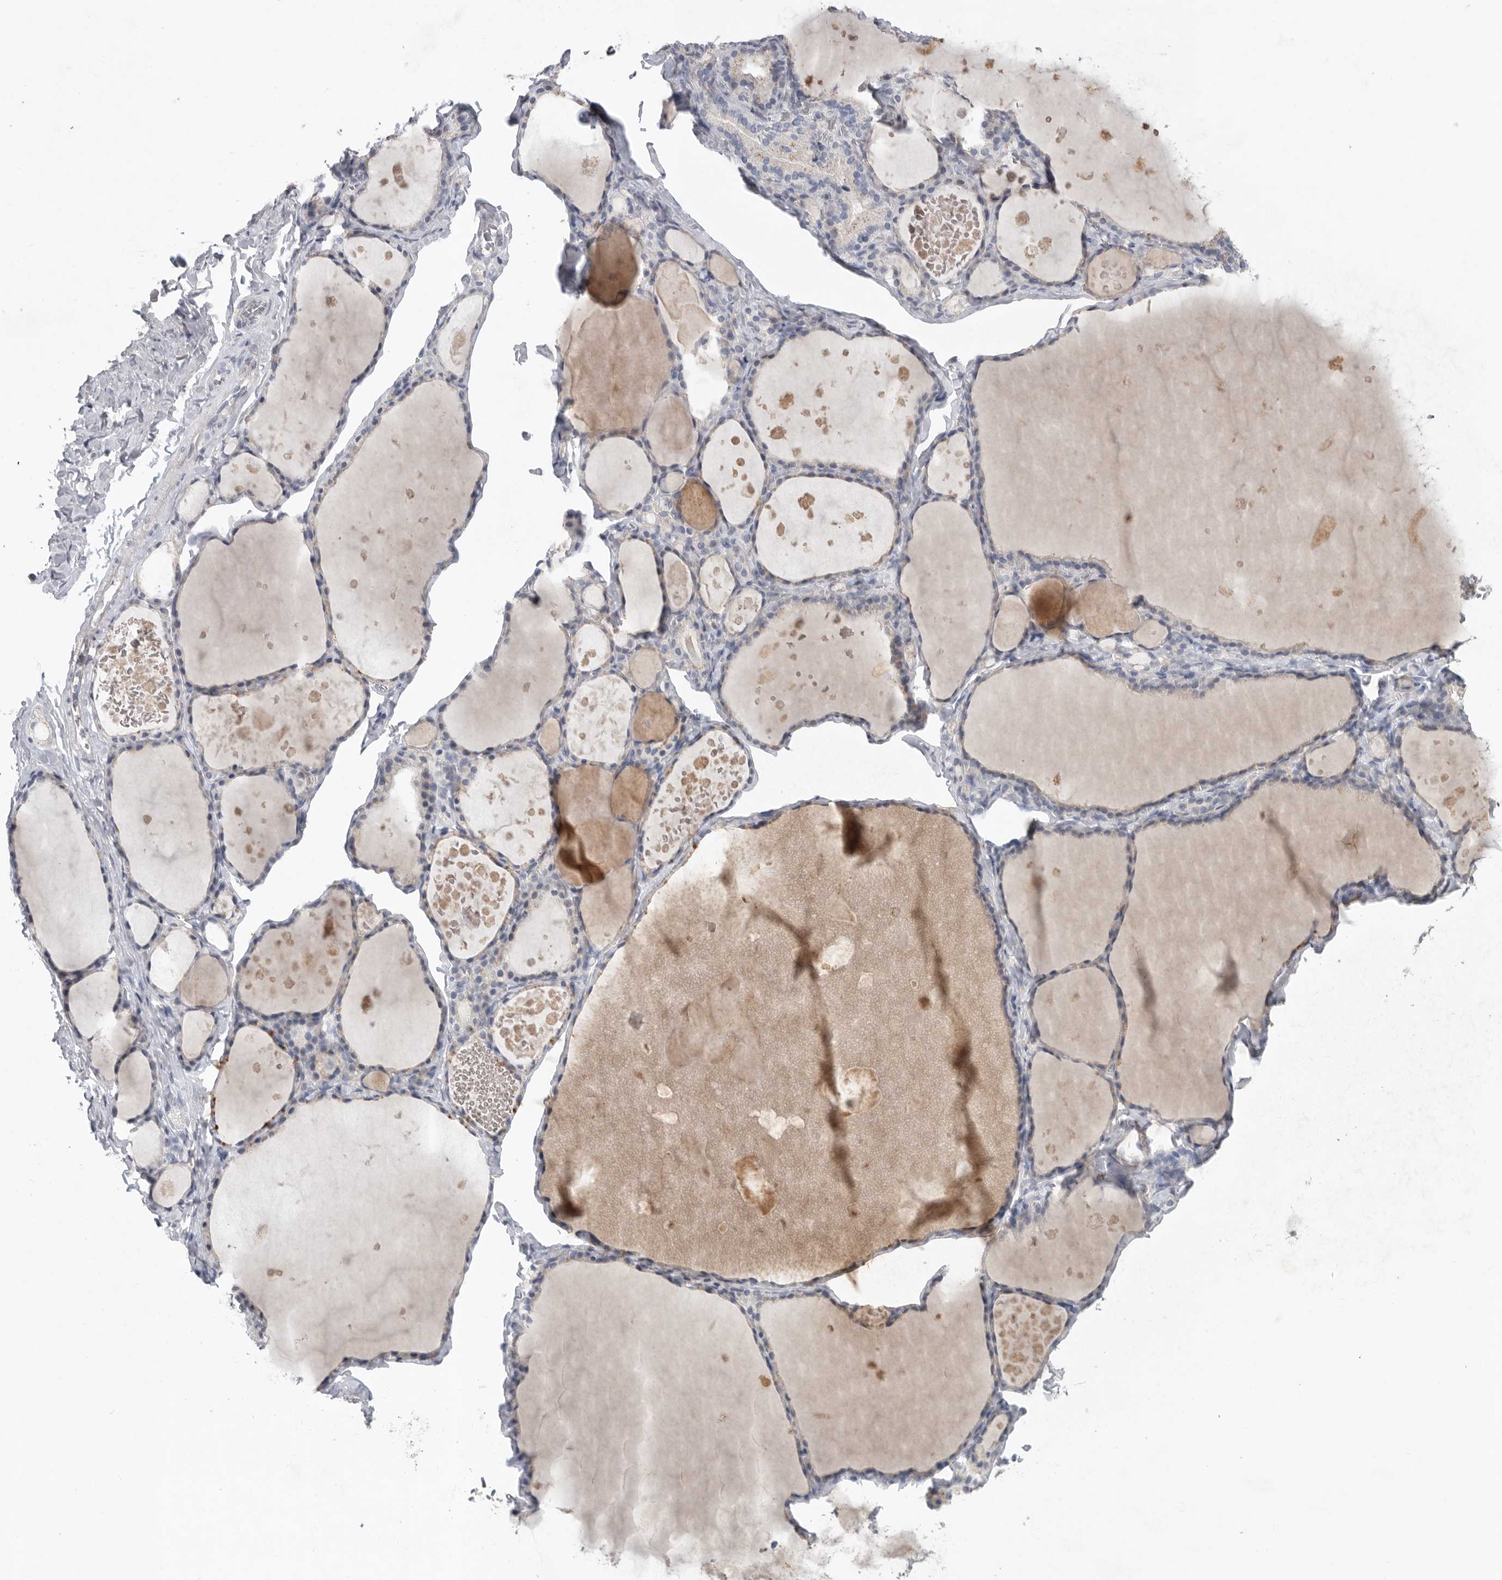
{"staining": {"intensity": "negative", "quantity": "none", "location": "none"}, "tissue": "thyroid gland", "cell_type": "Glandular cells", "image_type": "normal", "snomed": [{"axis": "morphology", "description": "Normal tissue, NOS"}, {"axis": "topography", "description": "Thyroid gland"}], "caption": "A high-resolution histopathology image shows immunohistochemistry (IHC) staining of benign thyroid gland, which exhibits no significant expression in glandular cells. (Stains: DAB immunohistochemistry with hematoxylin counter stain, Microscopy: brightfield microscopy at high magnification).", "gene": "REG4", "patient": {"sex": "male", "age": 56}}